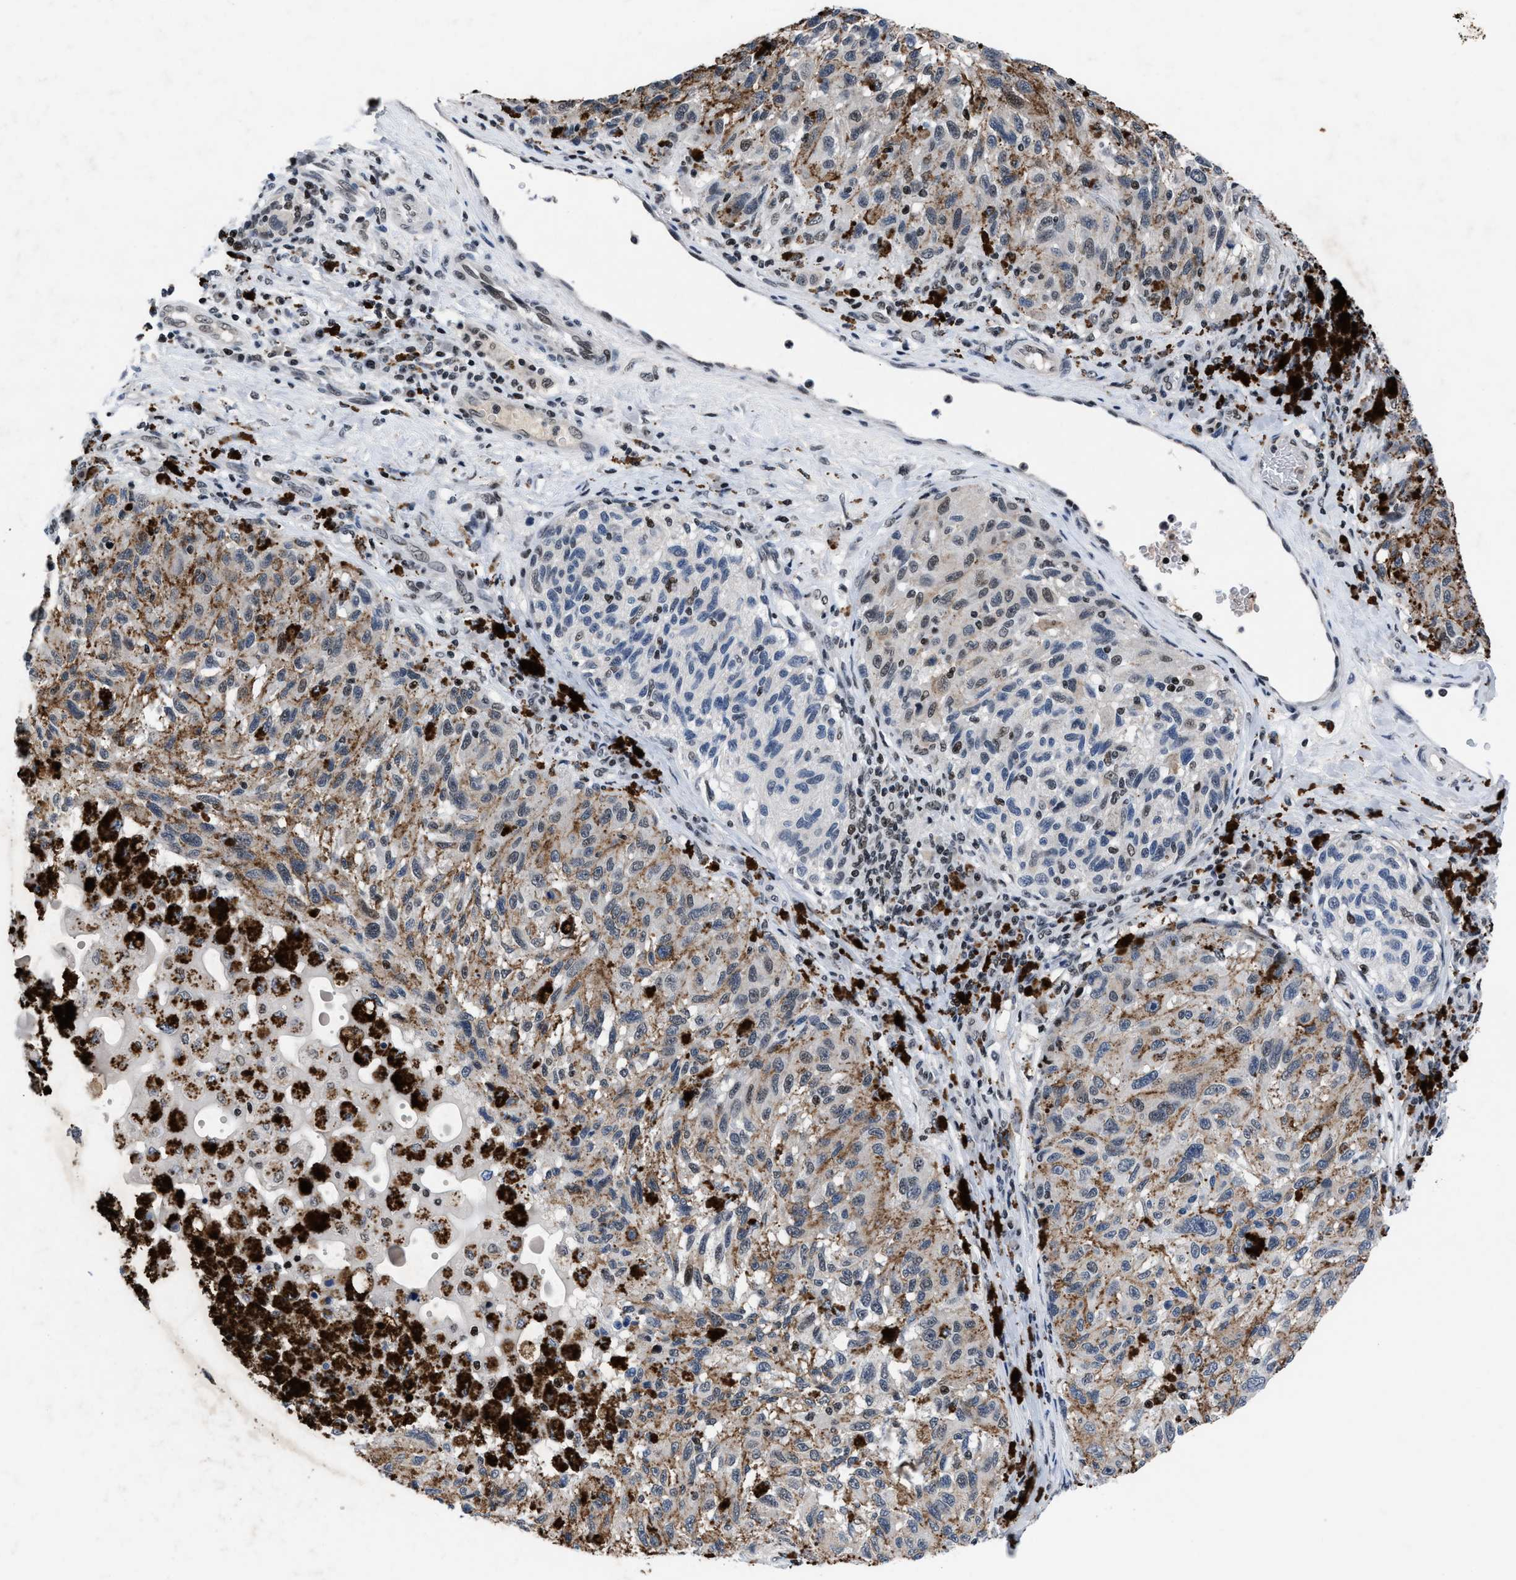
{"staining": {"intensity": "moderate", "quantity": "25%-75%", "location": "cytoplasmic/membranous"}, "tissue": "melanoma", "cell_type": "Tumor cells", "image_type": "cancer", "snomed": [{"axis": "morphology", "description": "Malignant melanoma, NOS"}, {"axis": "topography", "description": "Skin"}], "caption": "Protein analysis of melanoma tissue reveals moderate cytoplasmic/membranous positivity in about 25%-75% of tumor cells.", "gene": "WDR81", "patient": {"sex": "female", "age": 73}}